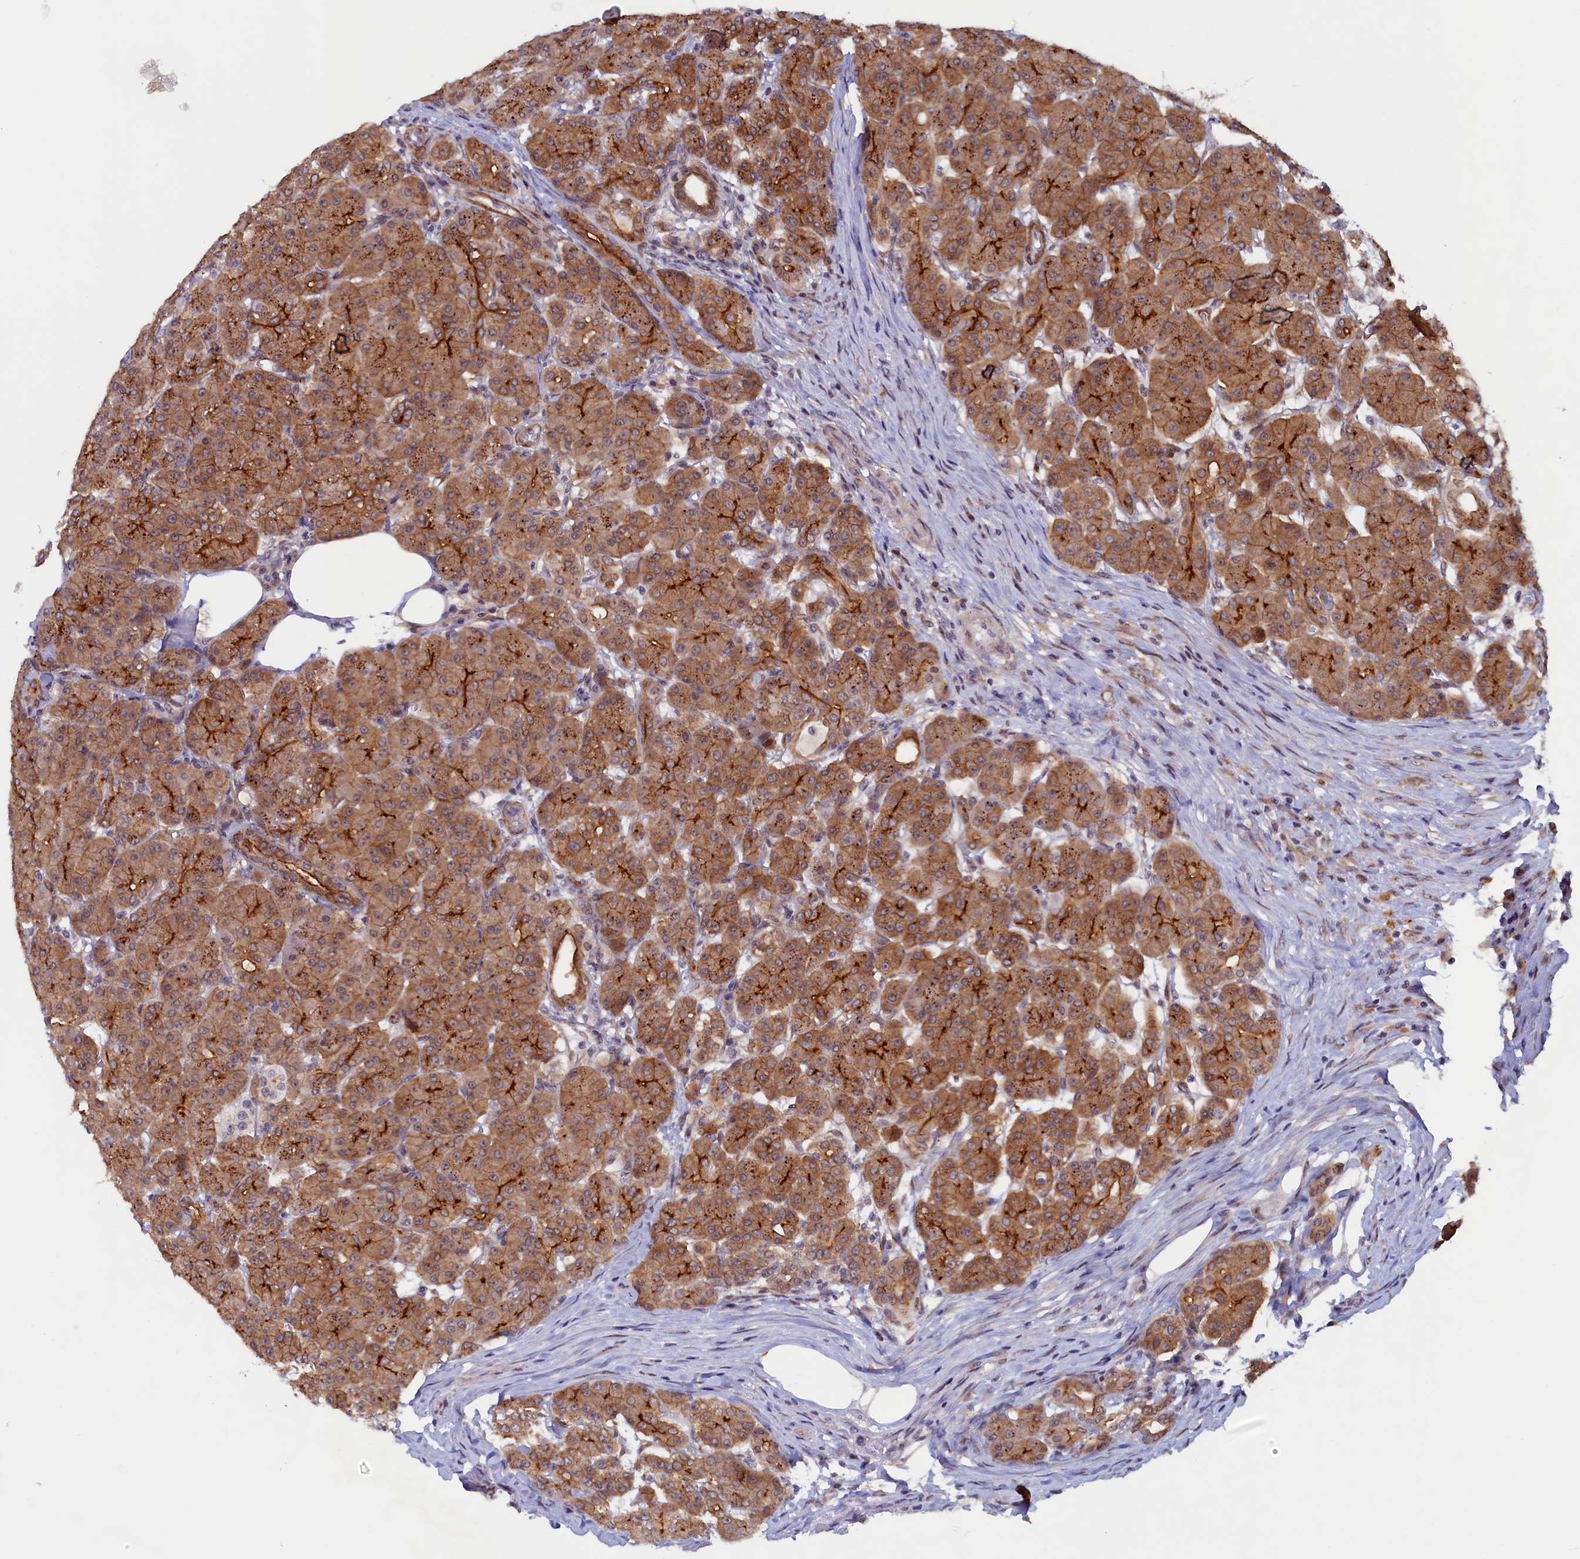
{"staining": {"intensity": "strong", "quantity": ">75%", "location": "cytoplasmic/membranous"}, "tissue": "pancreas", "cell_type": "Exocrine glandular cells", "image_type": "normal", "snomed": [{"axis": "morphology", "description": "Normal tissue, NOS"}, {"axis": "topography", "description": "Pancreas"}], "caption": "Pancreas stained with DAB IHC exhibits high levels of strong cytoplasmic/membranous expression in about >75% of exocrine glandular cells.", "gene": "PACSIN3", "patient": {"sex": "male", "age": 63}}